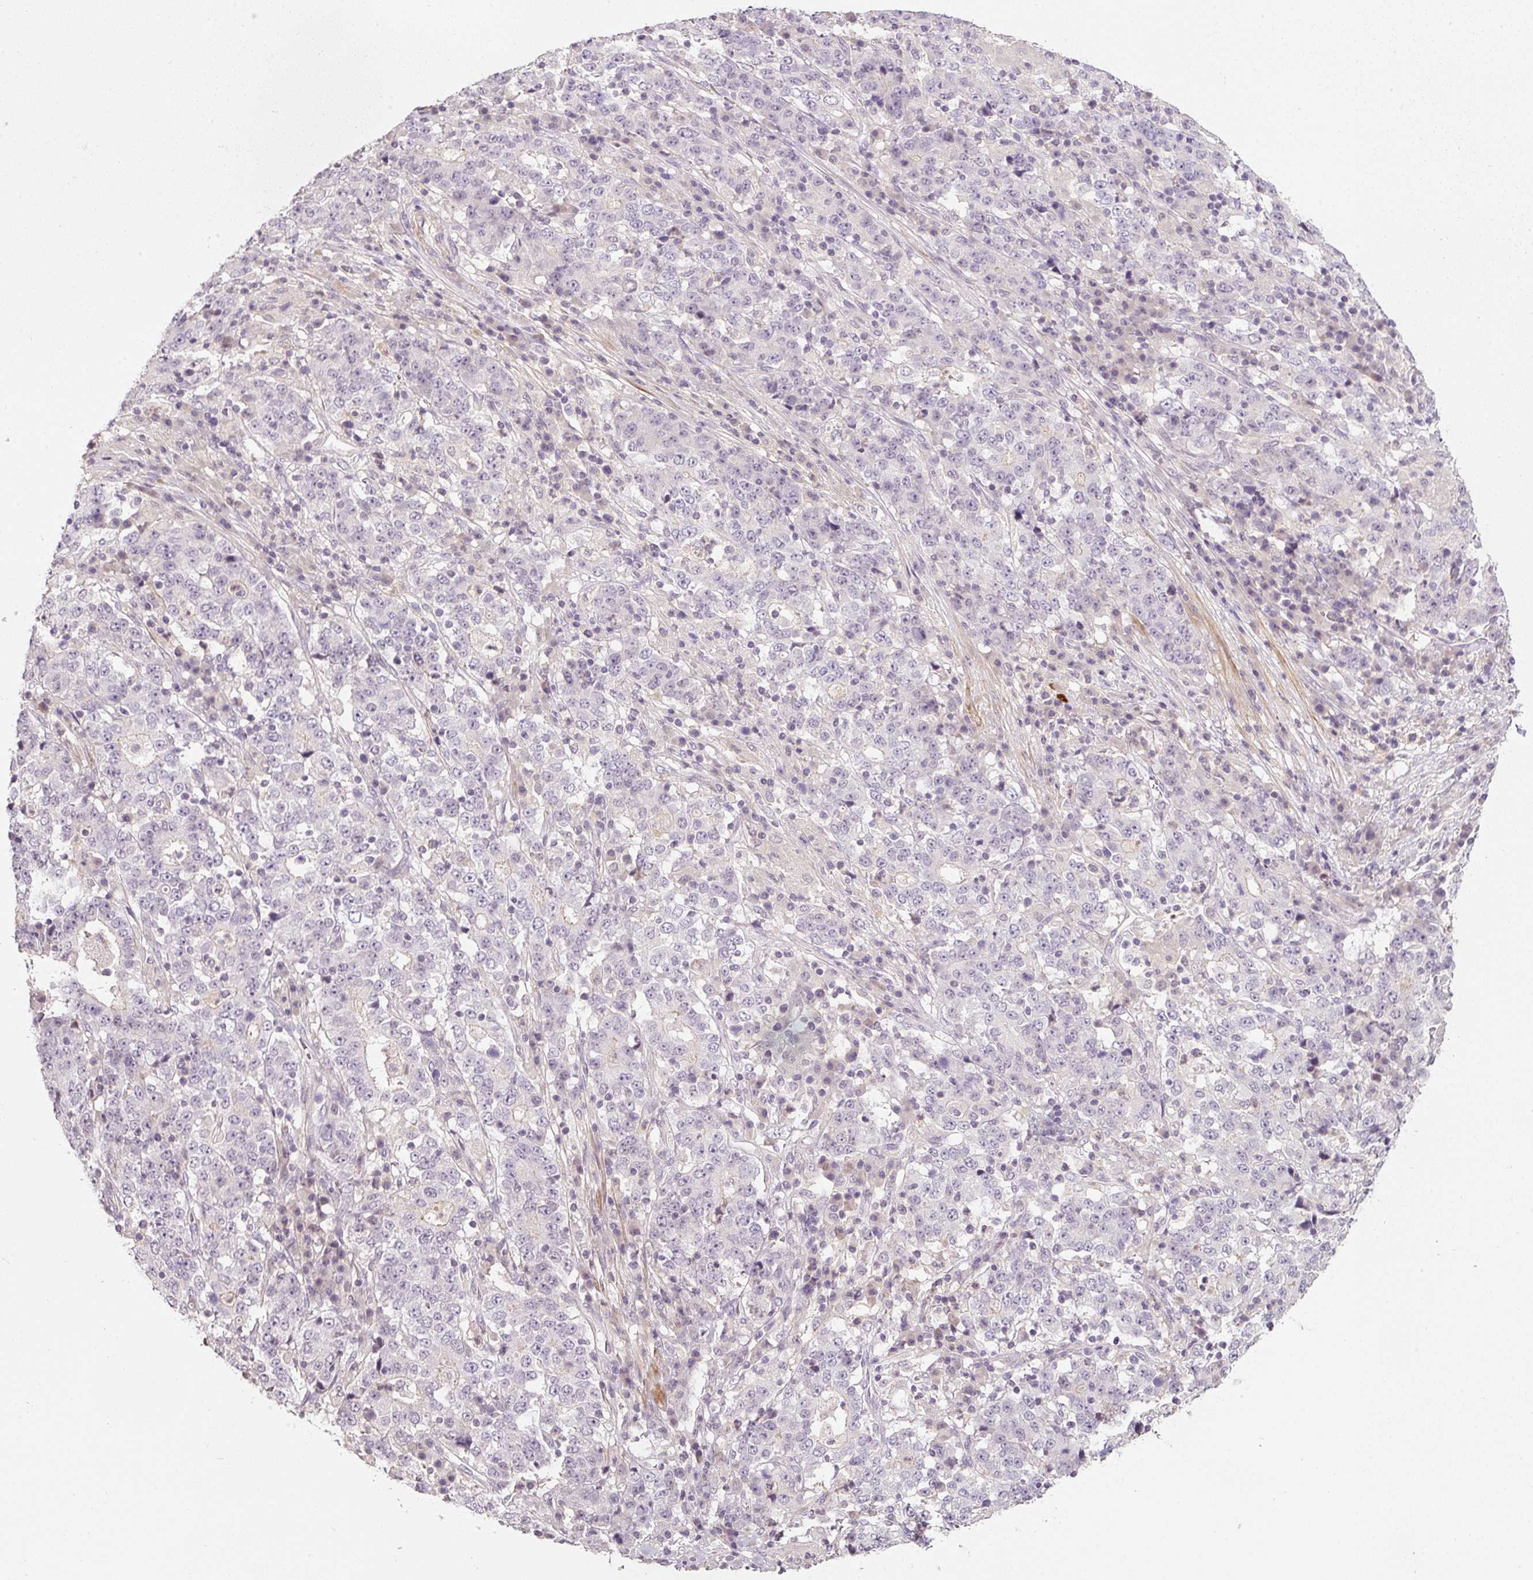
{"staining": {"intensity": "negative", "quantity": "none", "location": "none"}, "tissue": "stomach cancer", "cell_type": "Tumor cells", "image_type": "cancer", "snomed": [{"axis": "morphology", "description": "Adenocarcinoma, NOS"}, {"axis": "topography", "description": "Stomach"}], "caption": "Human stomach cancer (adenocarcinoma) stained for a protein using immunohistochemistry reveals no positivity in tumor cells.", "gene": "TIRAP", "patient": {"sex": "male", "age": 59}}